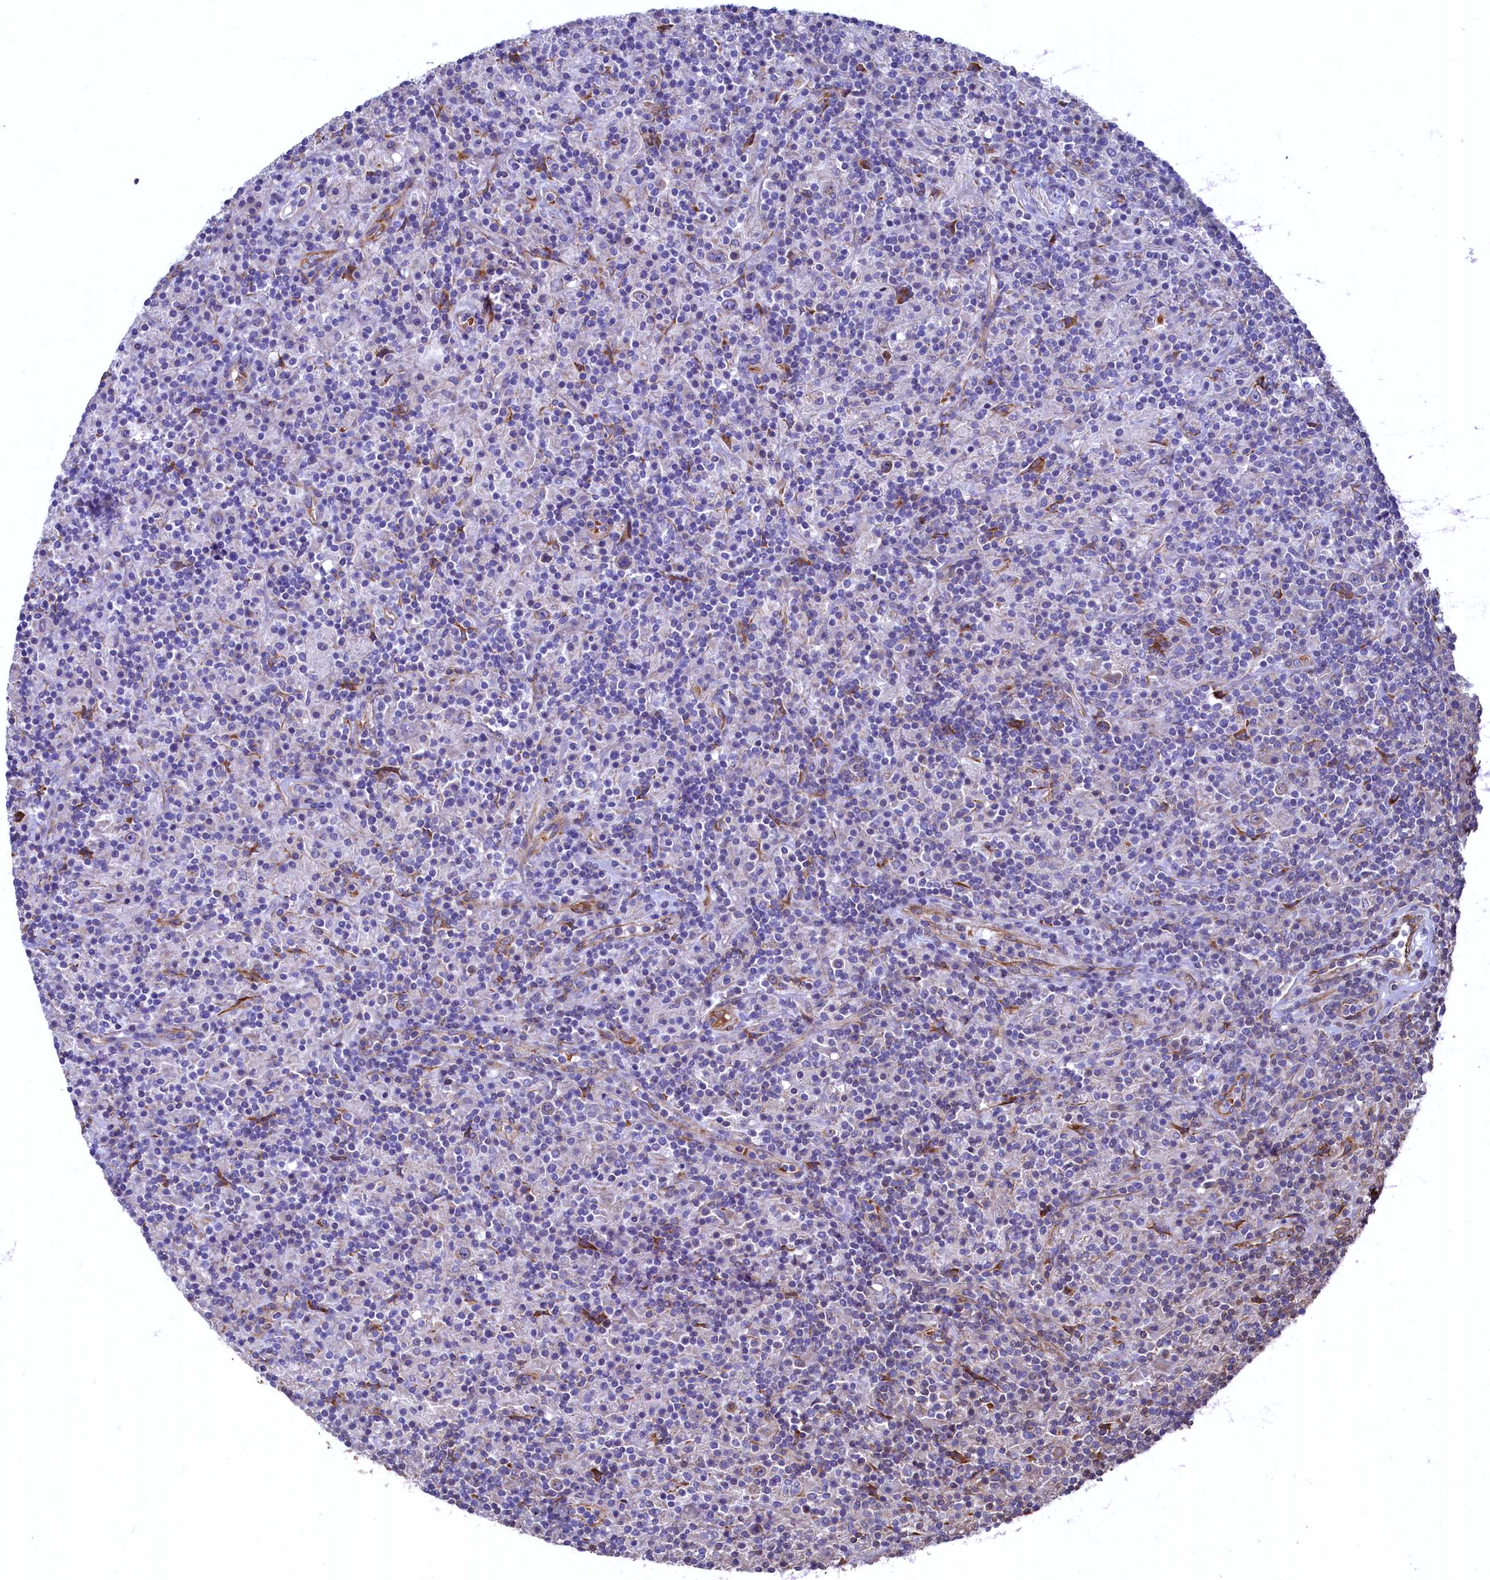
{"staining": {"intensity": "weak", "quantity": "<25%", "location": "cytoplasmic/membranous"}, "tissue": "lymphoma", "cell_type": "Tumor cells", "image_type": "cancer", "snomed": [{"axis": "morphology", "description": "Hodgkin's disease, NOS"}, {"axis": "topography", "description": "Lymph node"}], "caption": "Immunohistochemistry of human lymphoma exhibits no staining in tumor cells.", "gene": "LRRC57", "patient": {"sex": "male", "age": 70}}